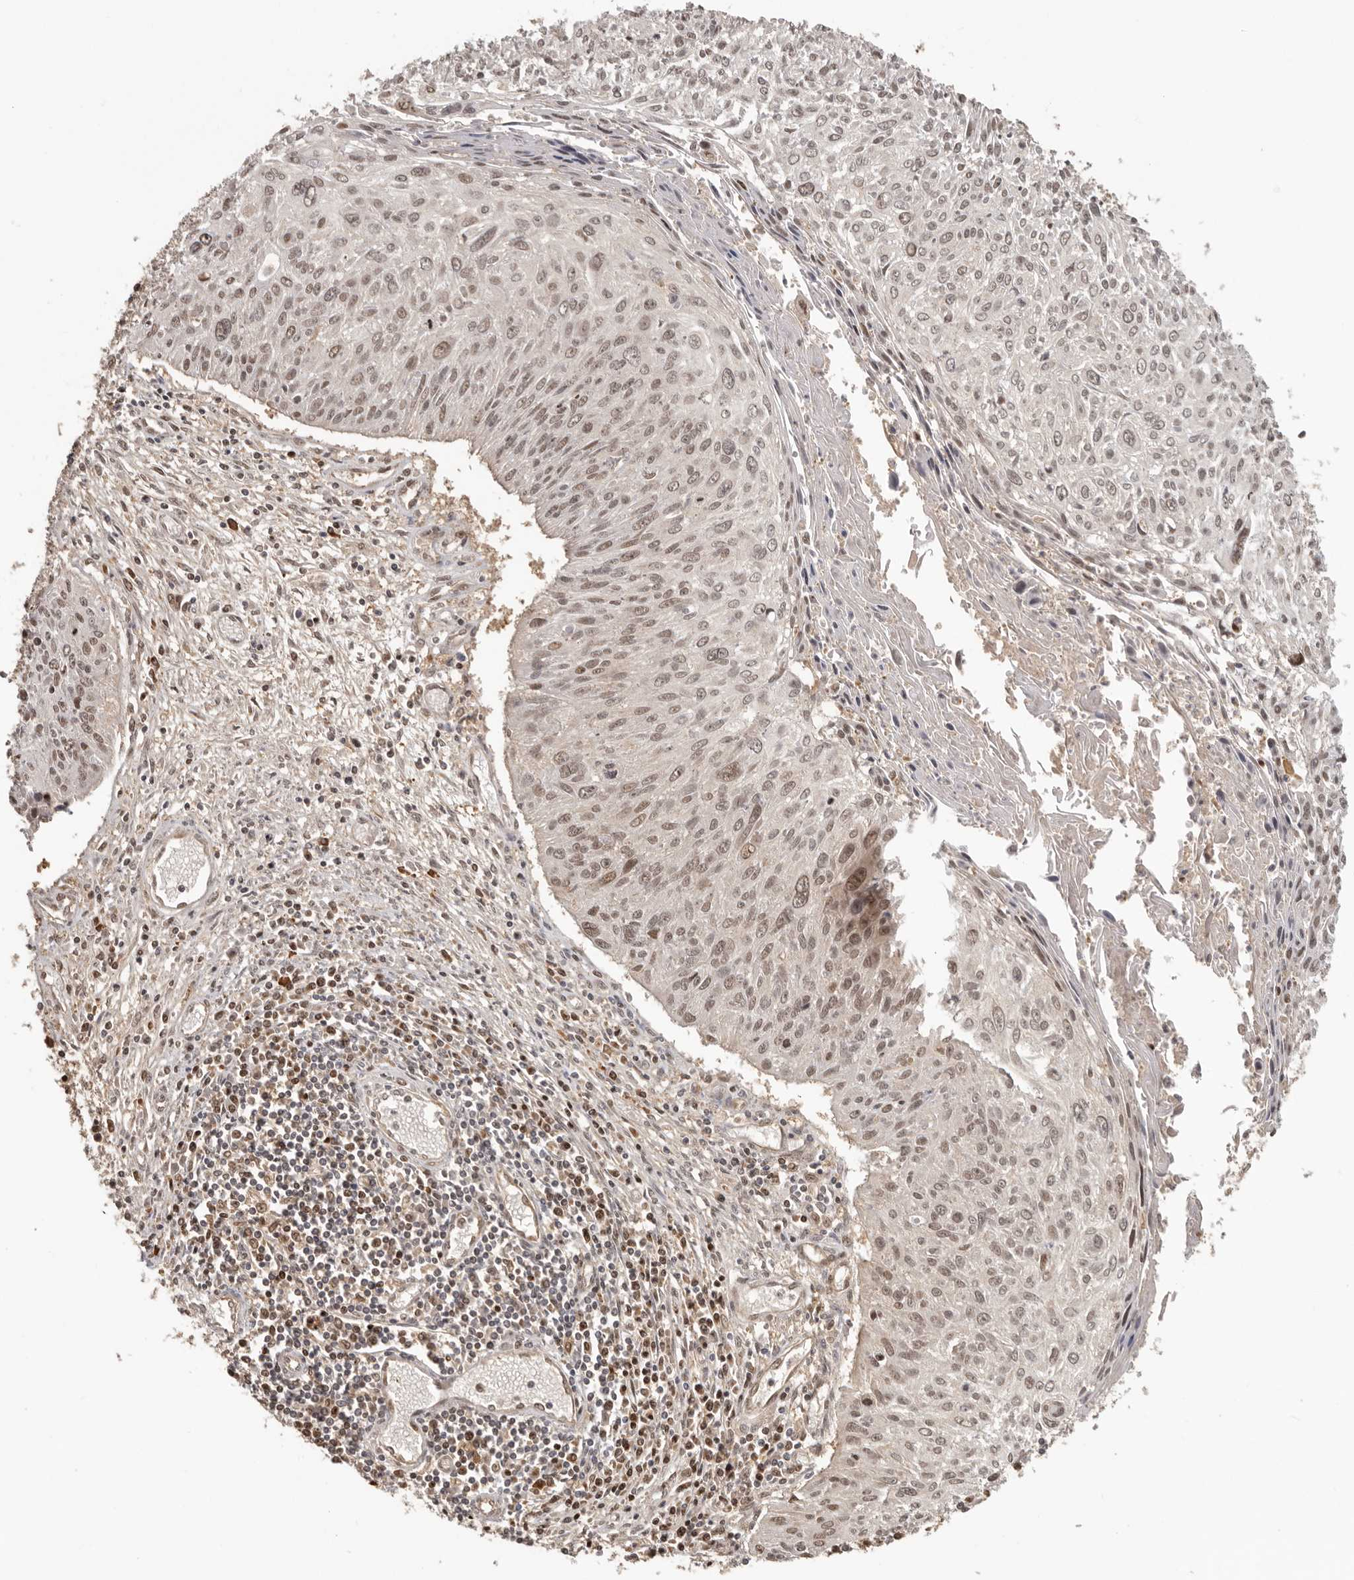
{"staining": {"intensity": "moderate", "quantity": ">75%", "location": "nuclear"}, "tissue": "cervical cancer", "cell_type": "Tumor cells", "image_type": "cancer", "snomed": [{"axis": "morphology", "description": "Squamous cell carcinoma, NOS"}, {"axis": "topography", "description": "Cervix"}], "caption": "Cervical squamous cell carcinoma stained for a protein displays moderate nuclear positivity in tumor cells. The staining was performed using DAB (3,3'-diaminobenzidine), with brown indicating positive protein expression. Nuclei are stained blue with hematoxylin.", "gene": "PSMA5", "patient": {"sex": "female", "age": 51}}